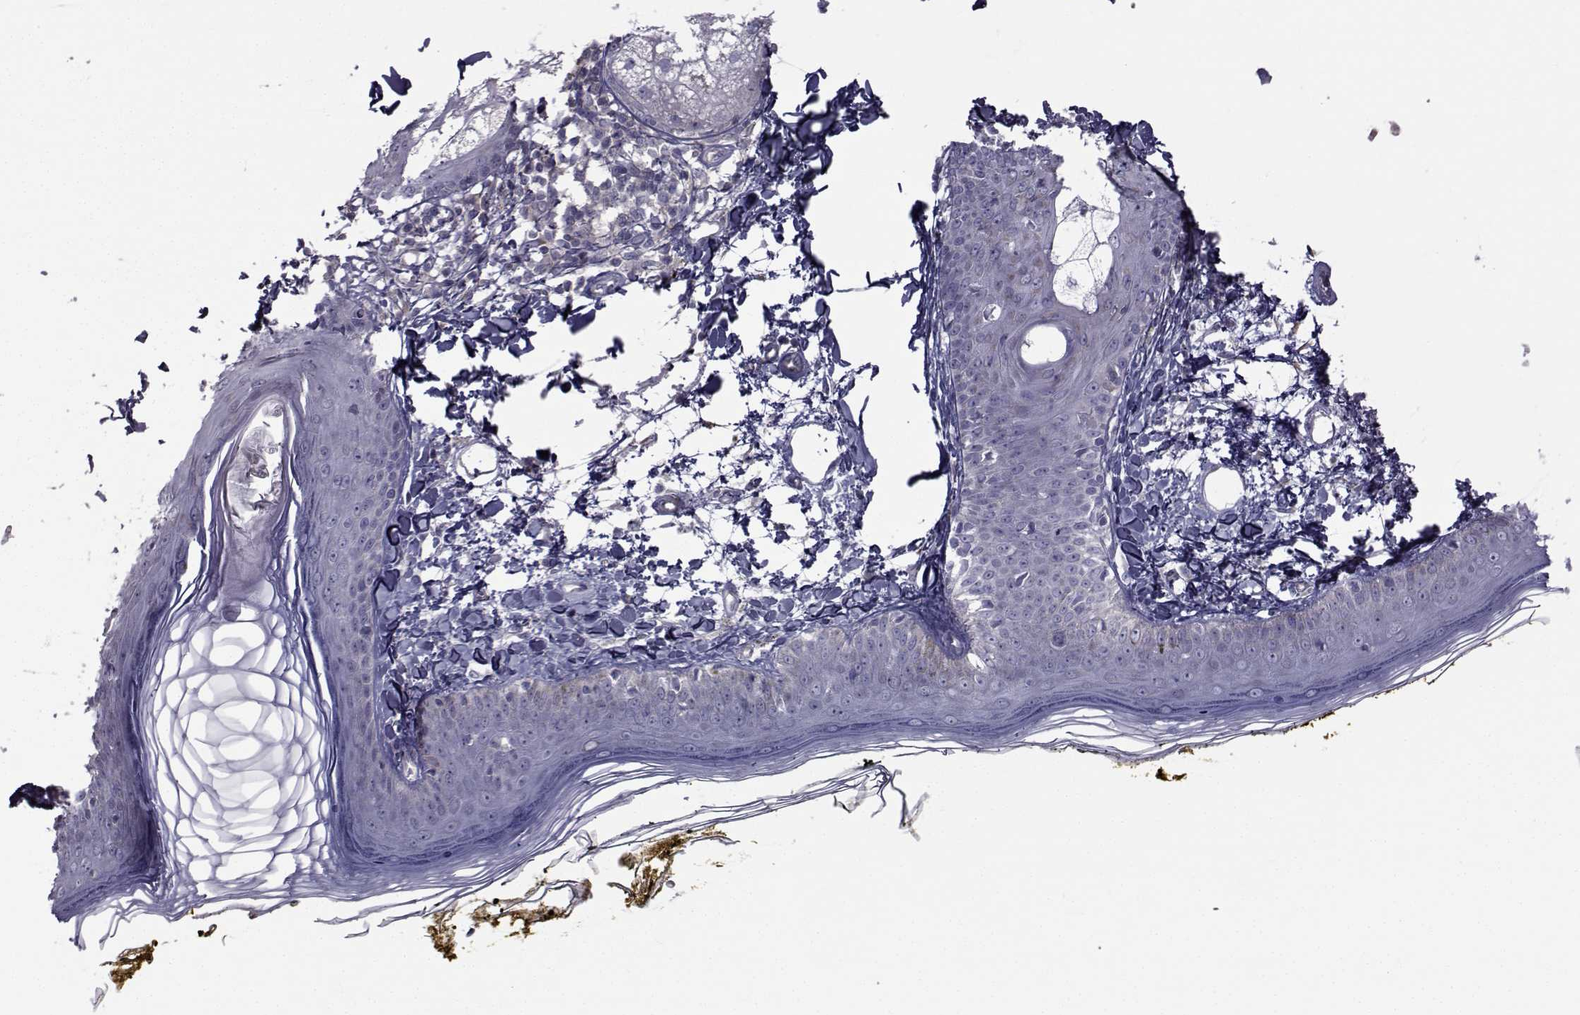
{"staining": {"intensity": "negative", "quantity": "none", "location": "none"}, "tissue": "skin", "cell_type": "Fibroblasts", "image_type": "normal", "snomed": [{"axis": "morphology", "description": "Normal tissue, NOS"}, {"axis": "topography", "description": "Skin"}], "caption": "This photomicrograph is of normal skin stained with IHC to label a protein in brown with the nuclei are counter-stained blue. There is no staining in fibroblasts. (DAB (3,3'-diaminobenzidine) immunohistochemistry, high magnification).", "gene": "FDXR", "patient": {"sex": "male", "age": 76}}